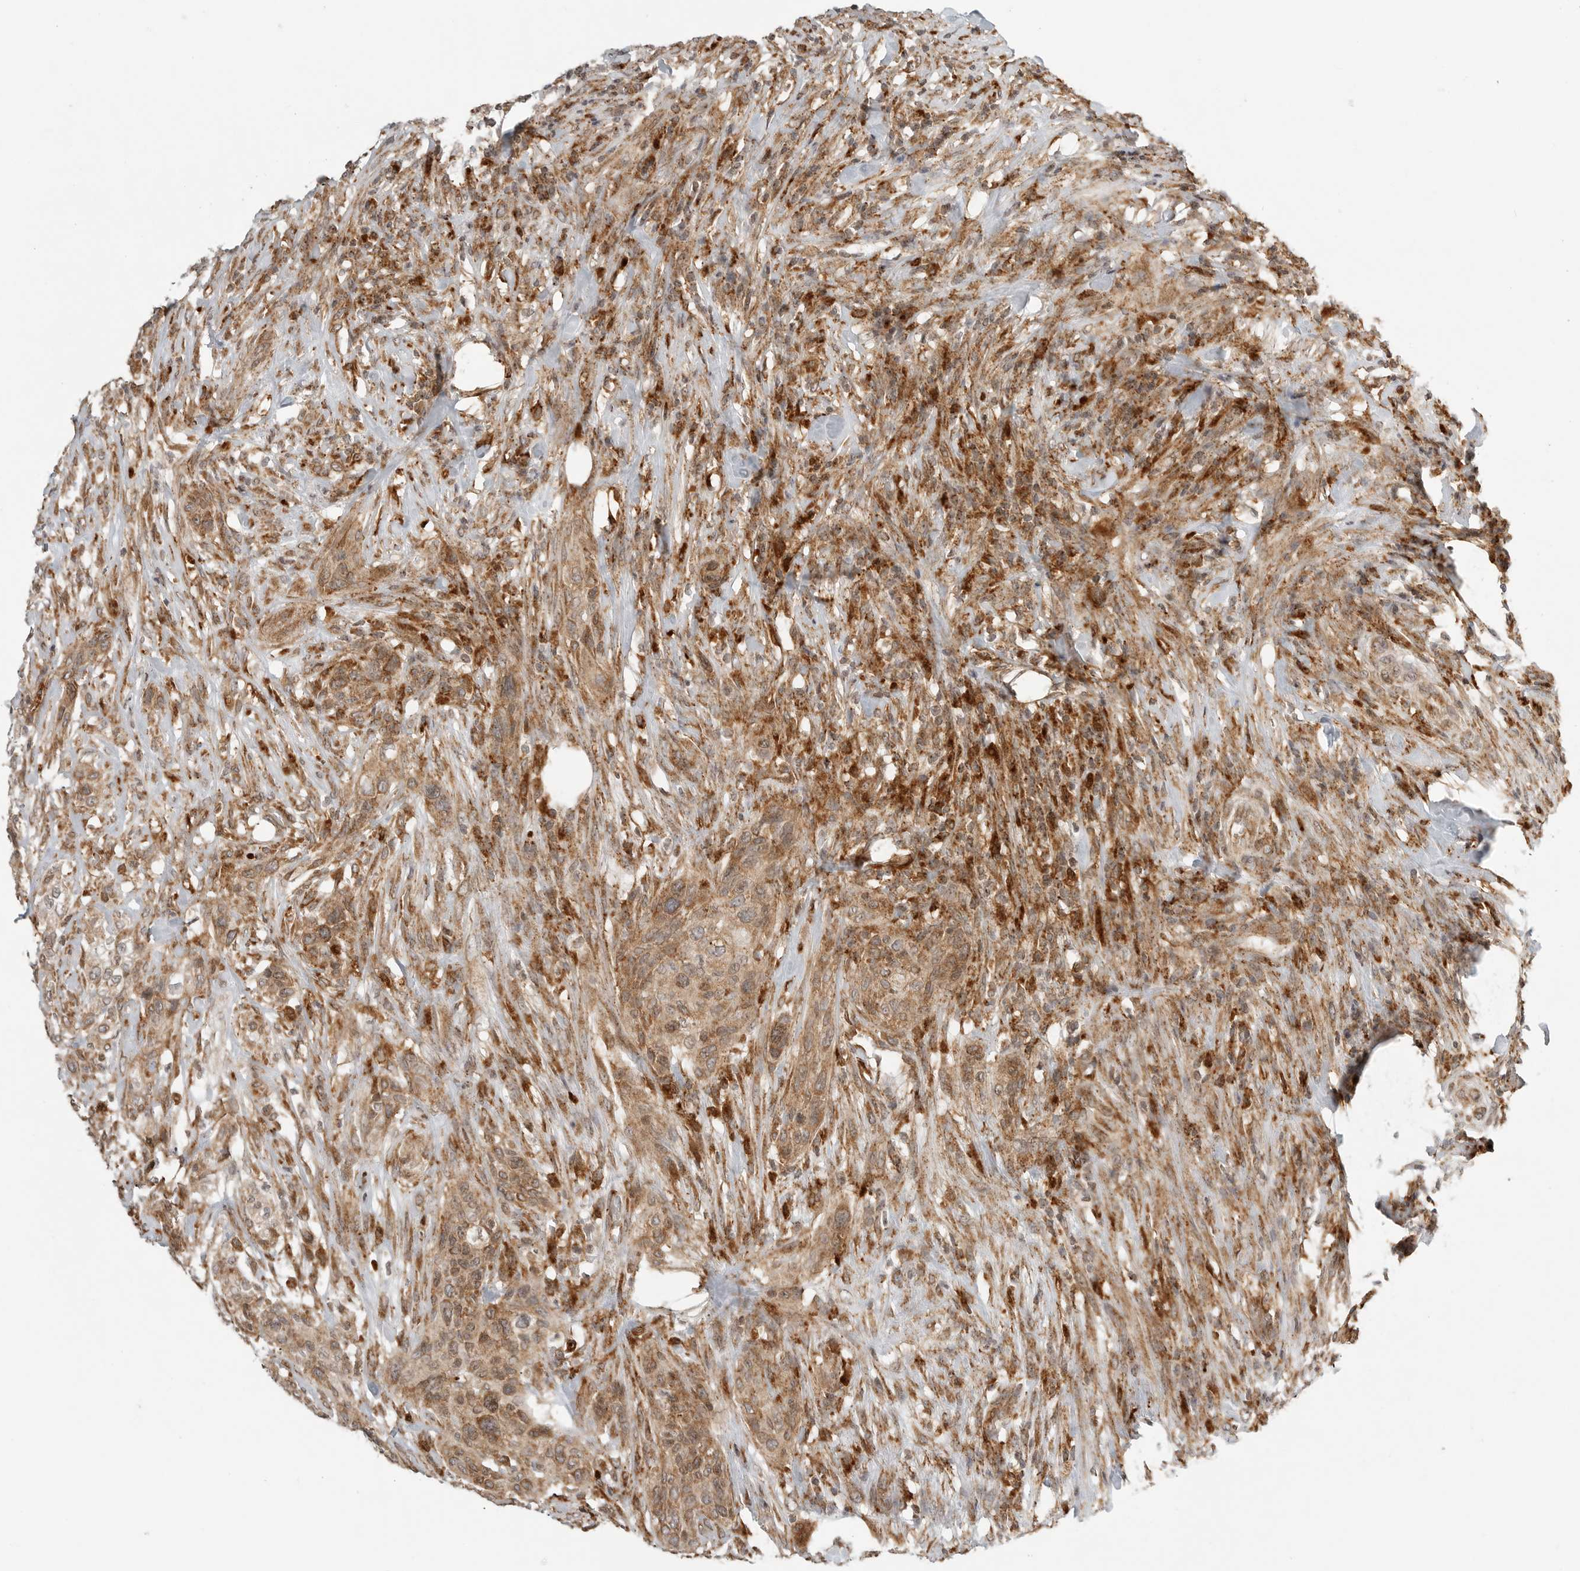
{"staining": {"intensity": "moderate", "quantity": ">75%", "location": "cytoplasmic/membranous"}, "tissue": "urothelial cancer", "cell_type": "Tumor cells", "image_type": "cancer", "snomed": [{"axis": "morphology", "description": "Urothelial carcinoma, High grade"}, {"axis": "topography", "description": "Urinary bladder"}], "caption": "High-magnification brightfield microscopy of urothelial cancer stained with DAB (3,3'-diaminobenzidine) (brown) and counterstained with hematoxylin (blue). tumor cells exhibit moderate cytoplasmic/membranous positivity is seen in about>75% of cells. The protein of interest is stained brown, and the nuclei are stained in blue (DAB (3,3'-diaminobenzidine) IHC with brightfield microscopy, high magnification).", "gene": "IDUA", "patient": {"sex": "male", "age": 35}}